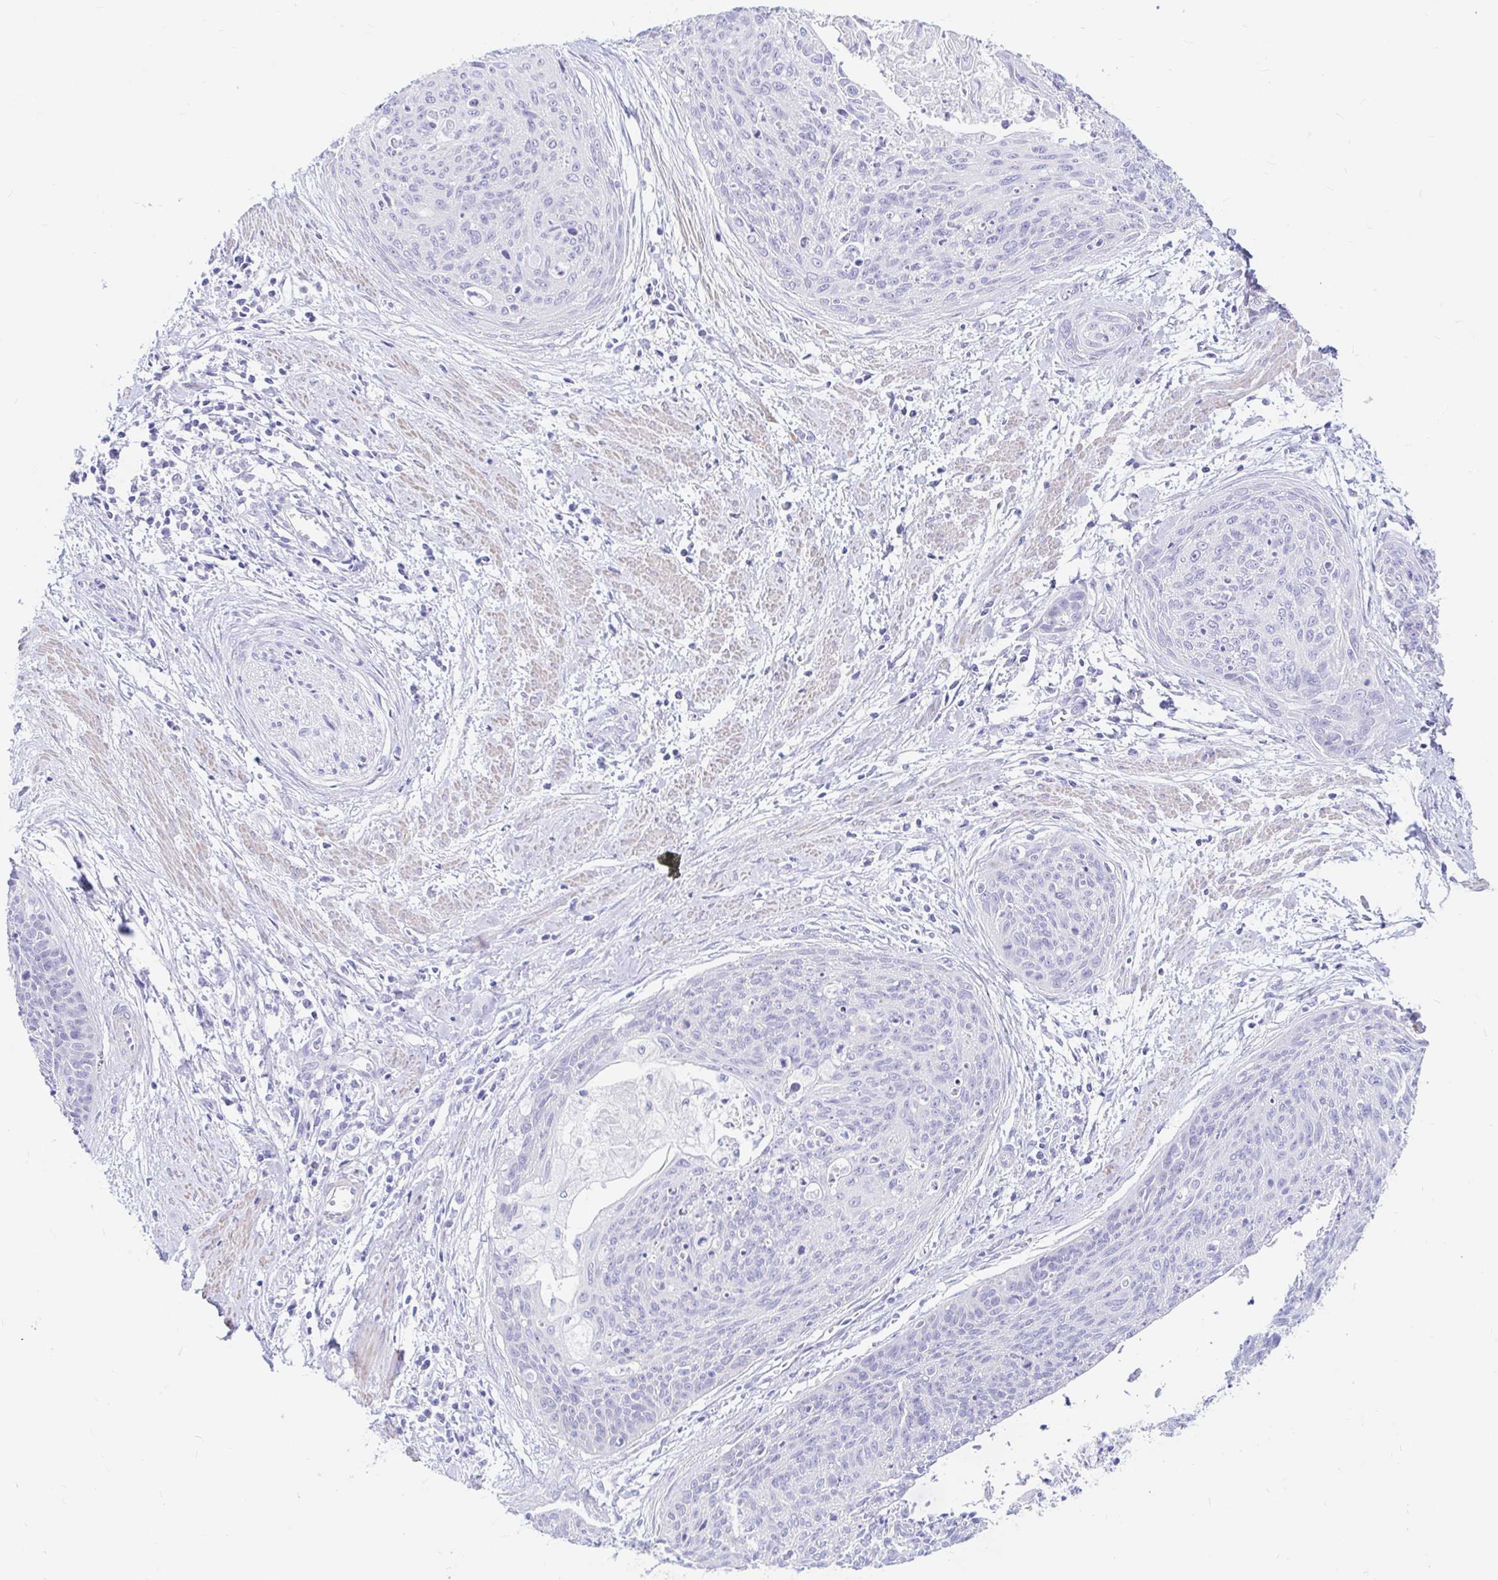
{"staining": {"intensity": "negative", "quantity": "none", "location": "none"}, "tissue": "cervical cancer", "cell_type": "Tumor cells", "image_type": "cancer", "snomed": [{"axis": "morphology", "description": "Squamous cell carcinoma, NOS"}, {"axis": "topography", "description": "Cervix"}], "caption": "Histopathology image shows no protein staining in tumor cells of cervical cancer tissue.", "gene": "PPP1R1B", "patient": {"sex": "female", "age": 55}}